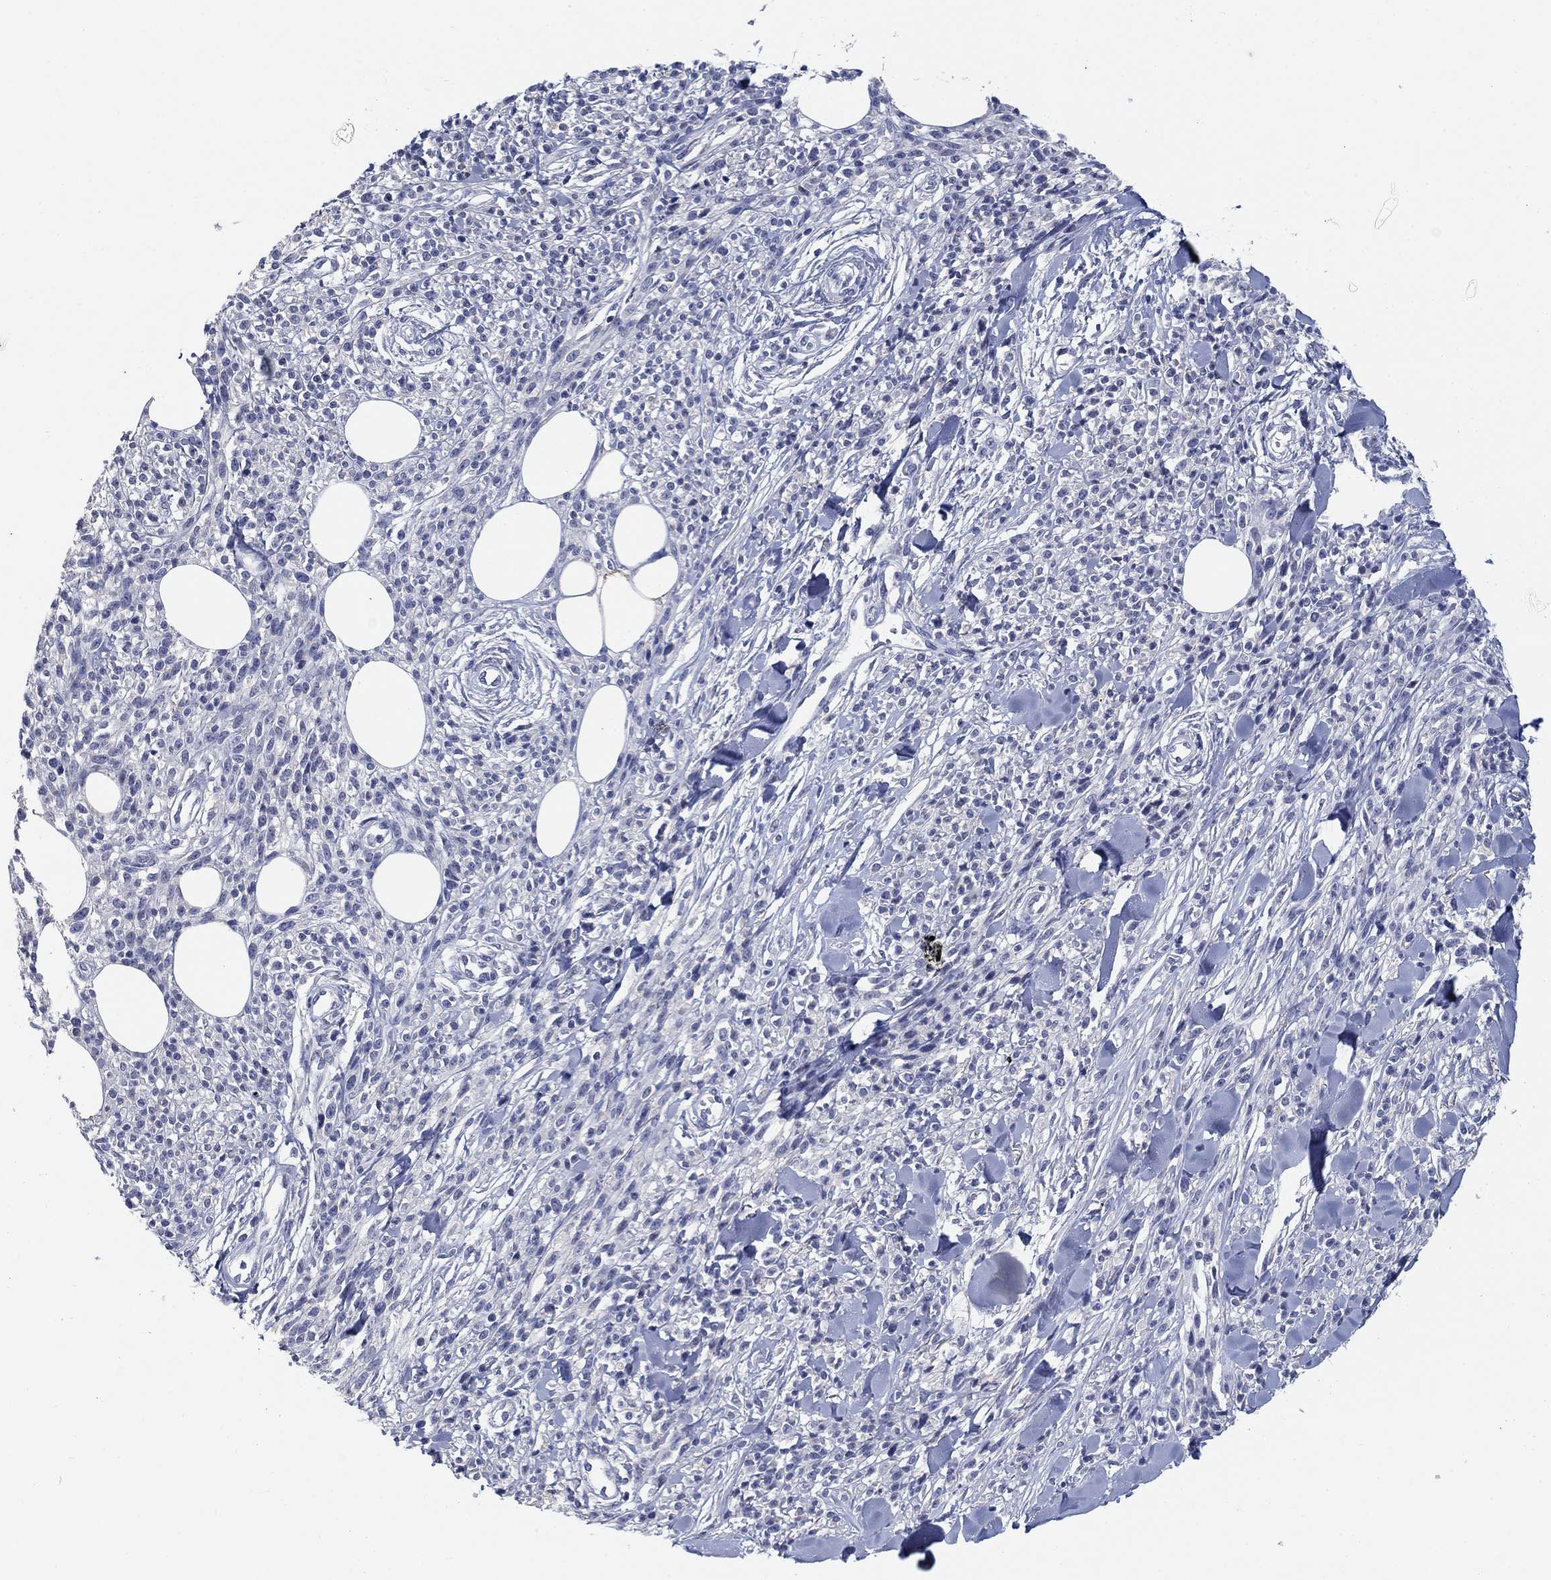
{"staining": {"intensity": "negative", "quantity": "none", "location": "none"}, "tissue": "melanoma", "cell_type": "Tumor cells", "image_type": "cancer", "snomed": [{"axis": "morphology", "description": "Malignant melanoma, NOS"}, {"axis": "topography", "description": "Skin"}, {"axis": "topography", "description": "Skin of trunk"}], "caption": "Malignant melanoma was stained to show a protein in brown. There is no significant staining in tumor cells.", "gene": "CLUL1", "patient": {"sex": "male", "age": 74}}